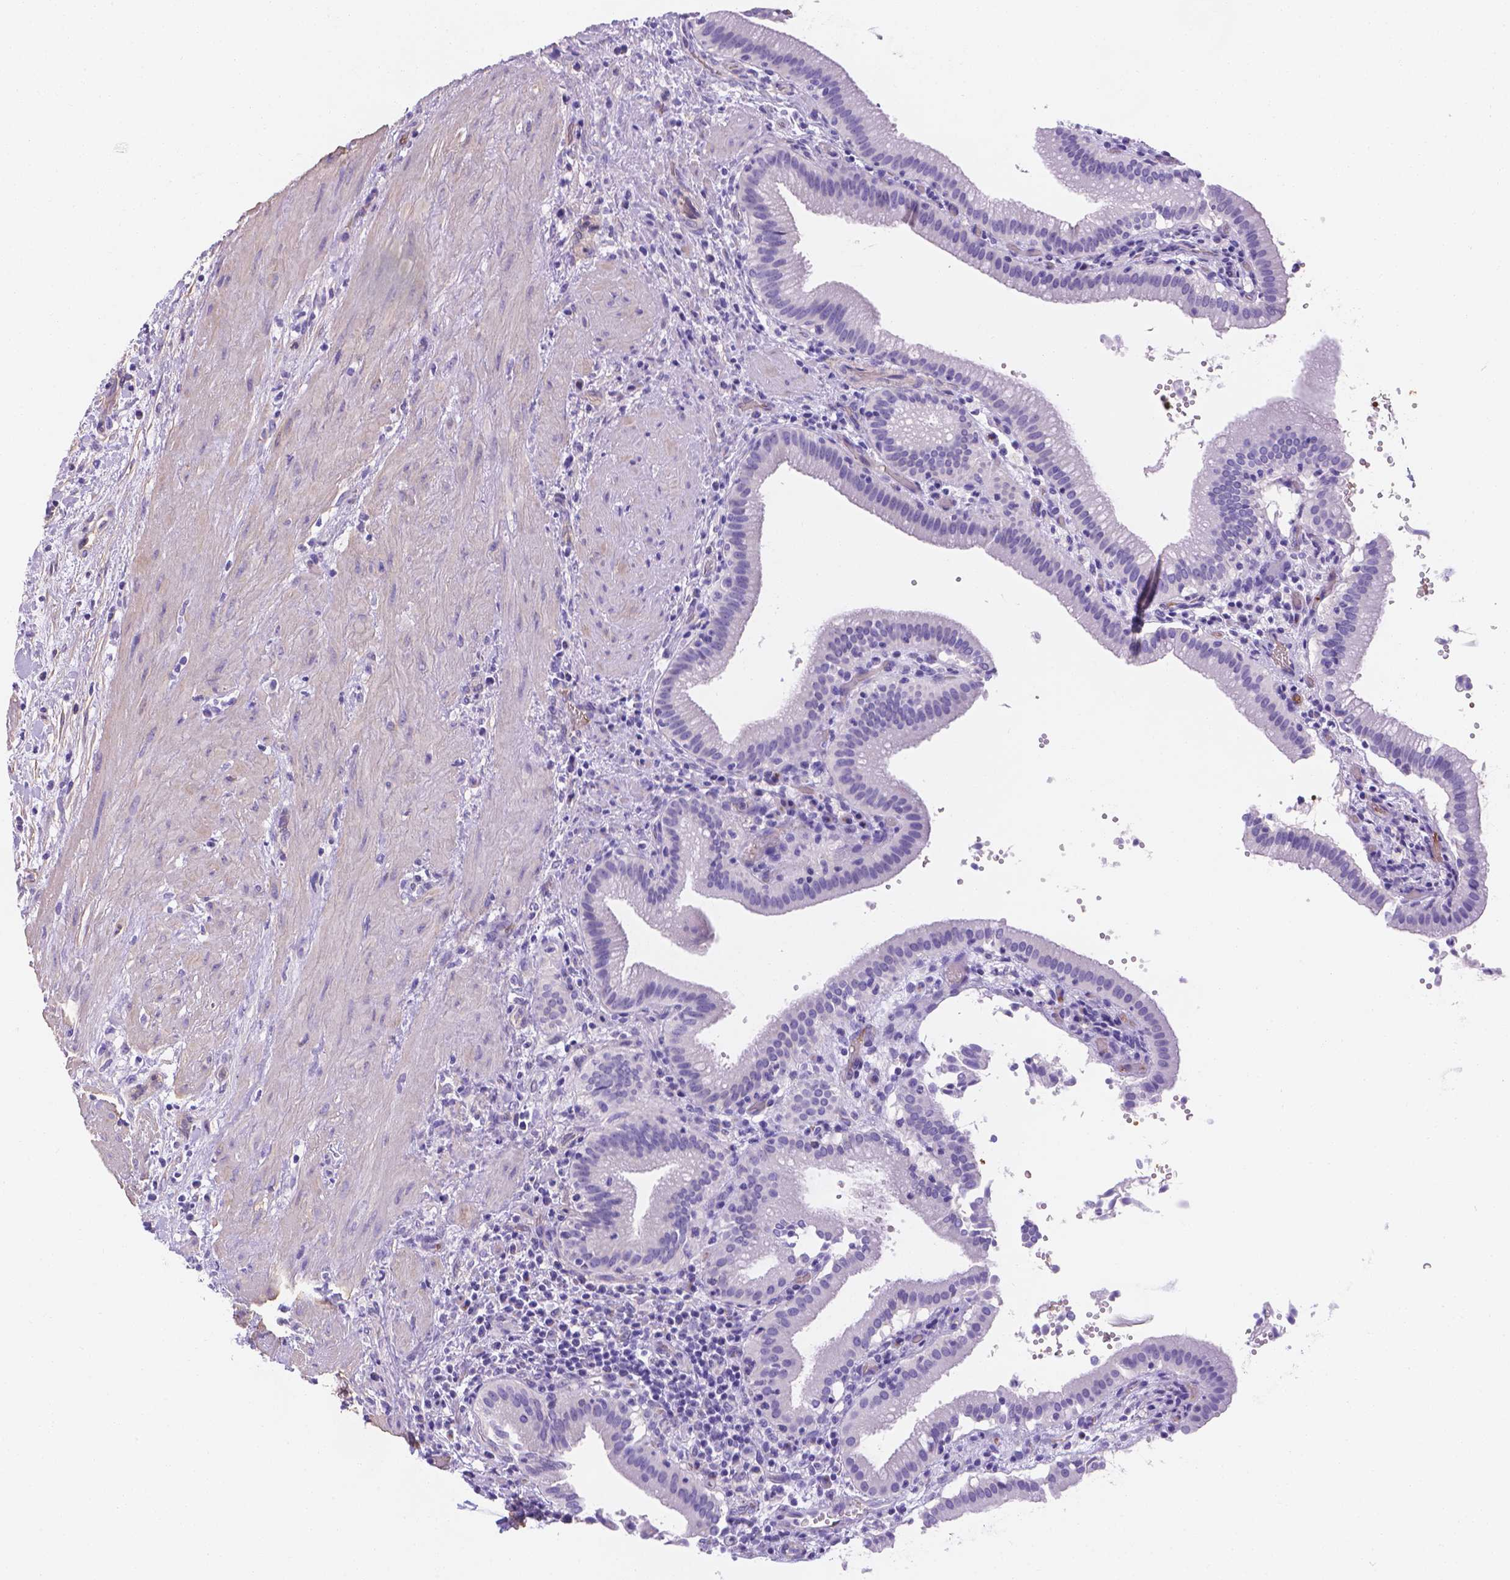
{"staining": {"intensity": "negative", "quantity": "none", "location": "none"}, "tissue": "gallbladder", "cell_type": "Glandular cells", "image_type": "normal", "snomed": [{"axis": "morphology", "description": "Normal tissue, NOS"}, {"axis": "topography", "description": "Gallbladder"}], "caption": "Immunohistochemical staining of normal gallbladder shows no significant staining in glandular cells.", "gene": "SLC40A1", "patient": {"sex": "male", "age": 42}}